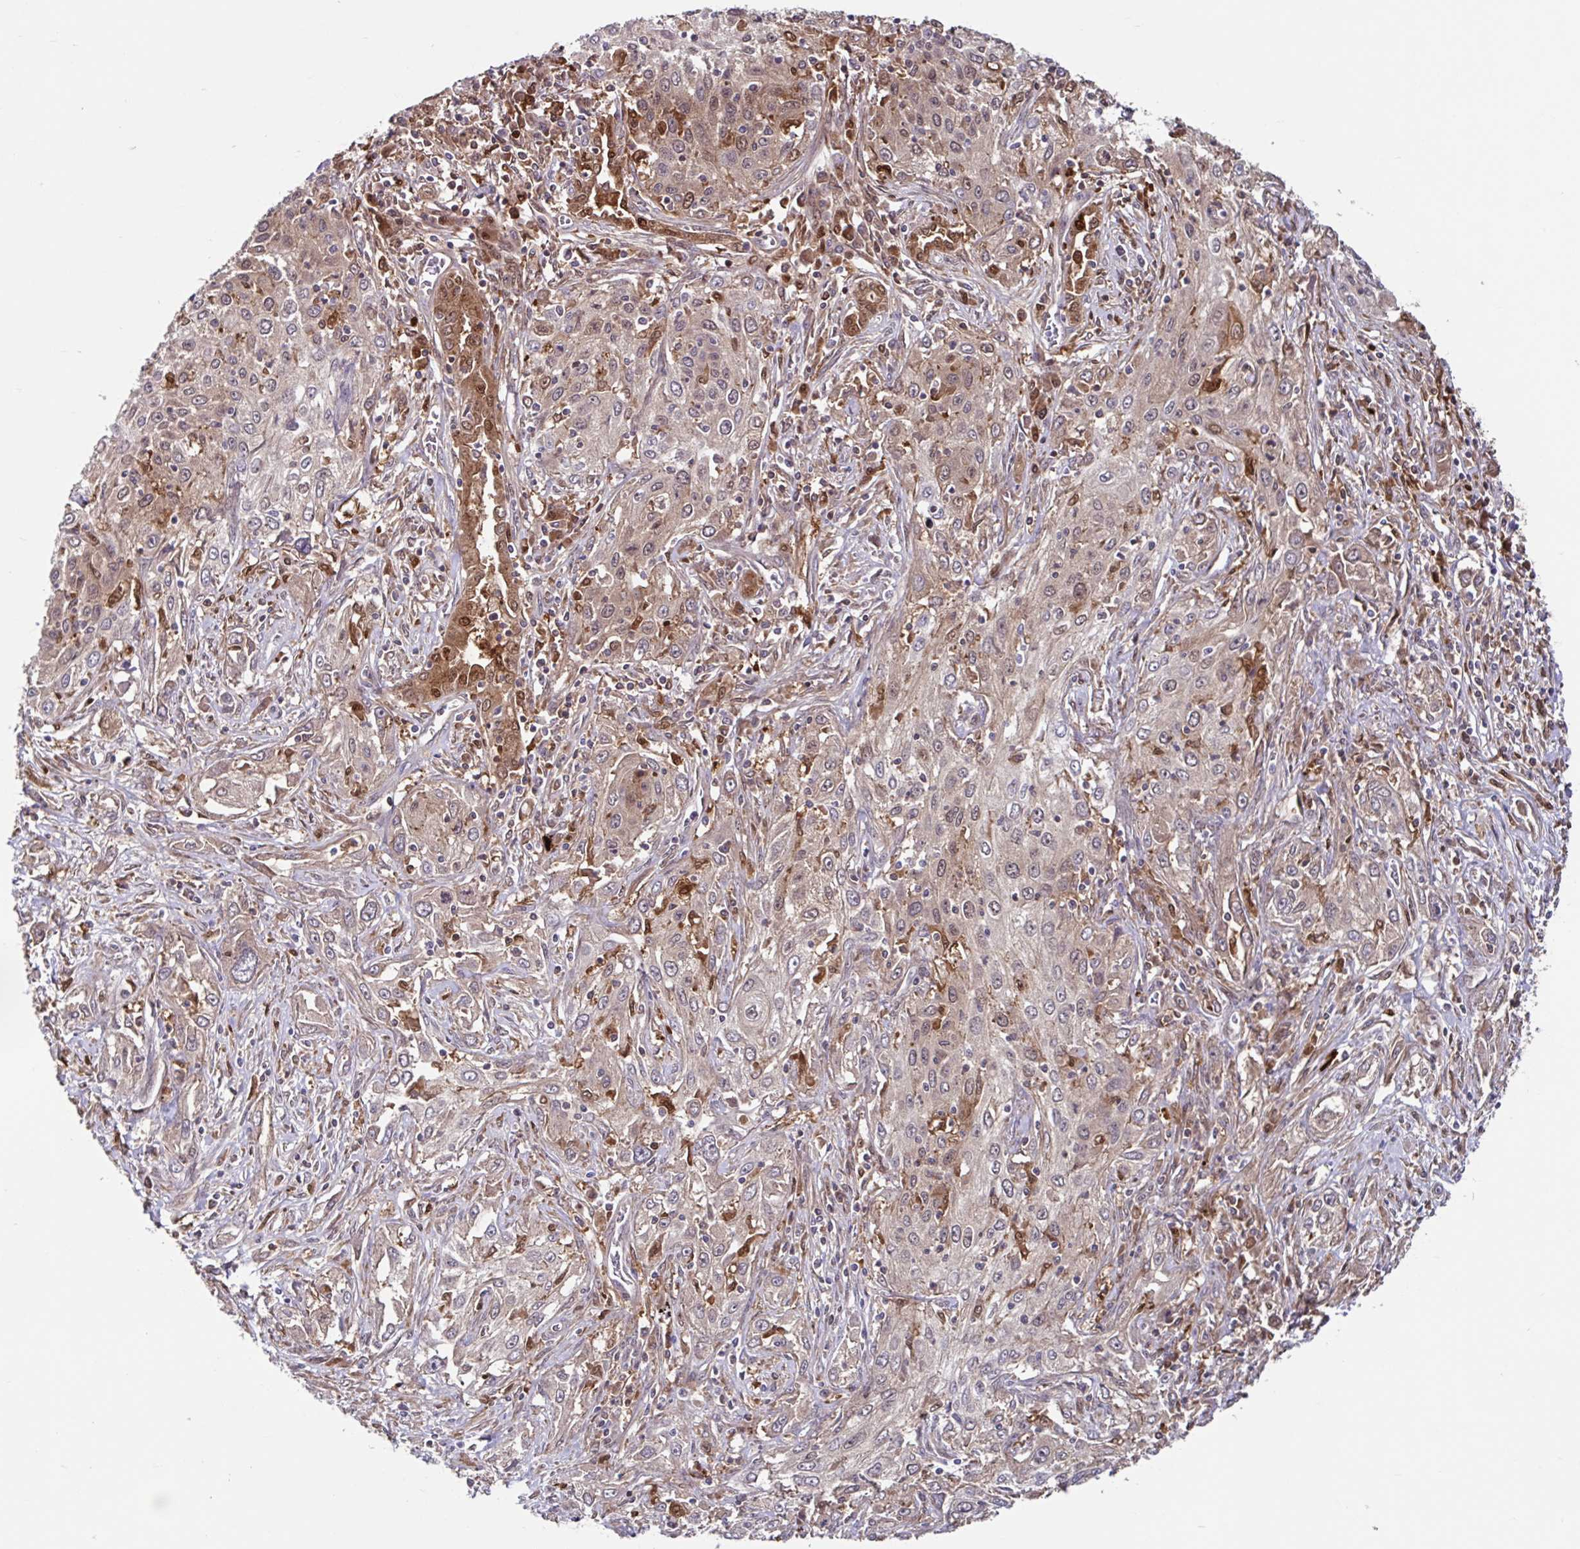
{"staining": {"intensity": "moderate", "quantity": "<25%", "location": "cytoplasmic/membranous,nuclear"}, "tissue": "lung cancer", "cell_type": "Tumor cells", "image_type": "cancer", "snomed": [{"axis": "morphology", "description": "Squamous cell carcinoma, NOS"}, {"axis": "topography", "description": "Lung"}], "caption": "IHC (DAB) staining of human lung squamous cell carcinoma displays moderate cytoplasmic/membranous and nuclear protein positivity in approximately <25% of tumor cells.", "gene": "BLVRA", "patient": {"sex": "female", "age": 69}}